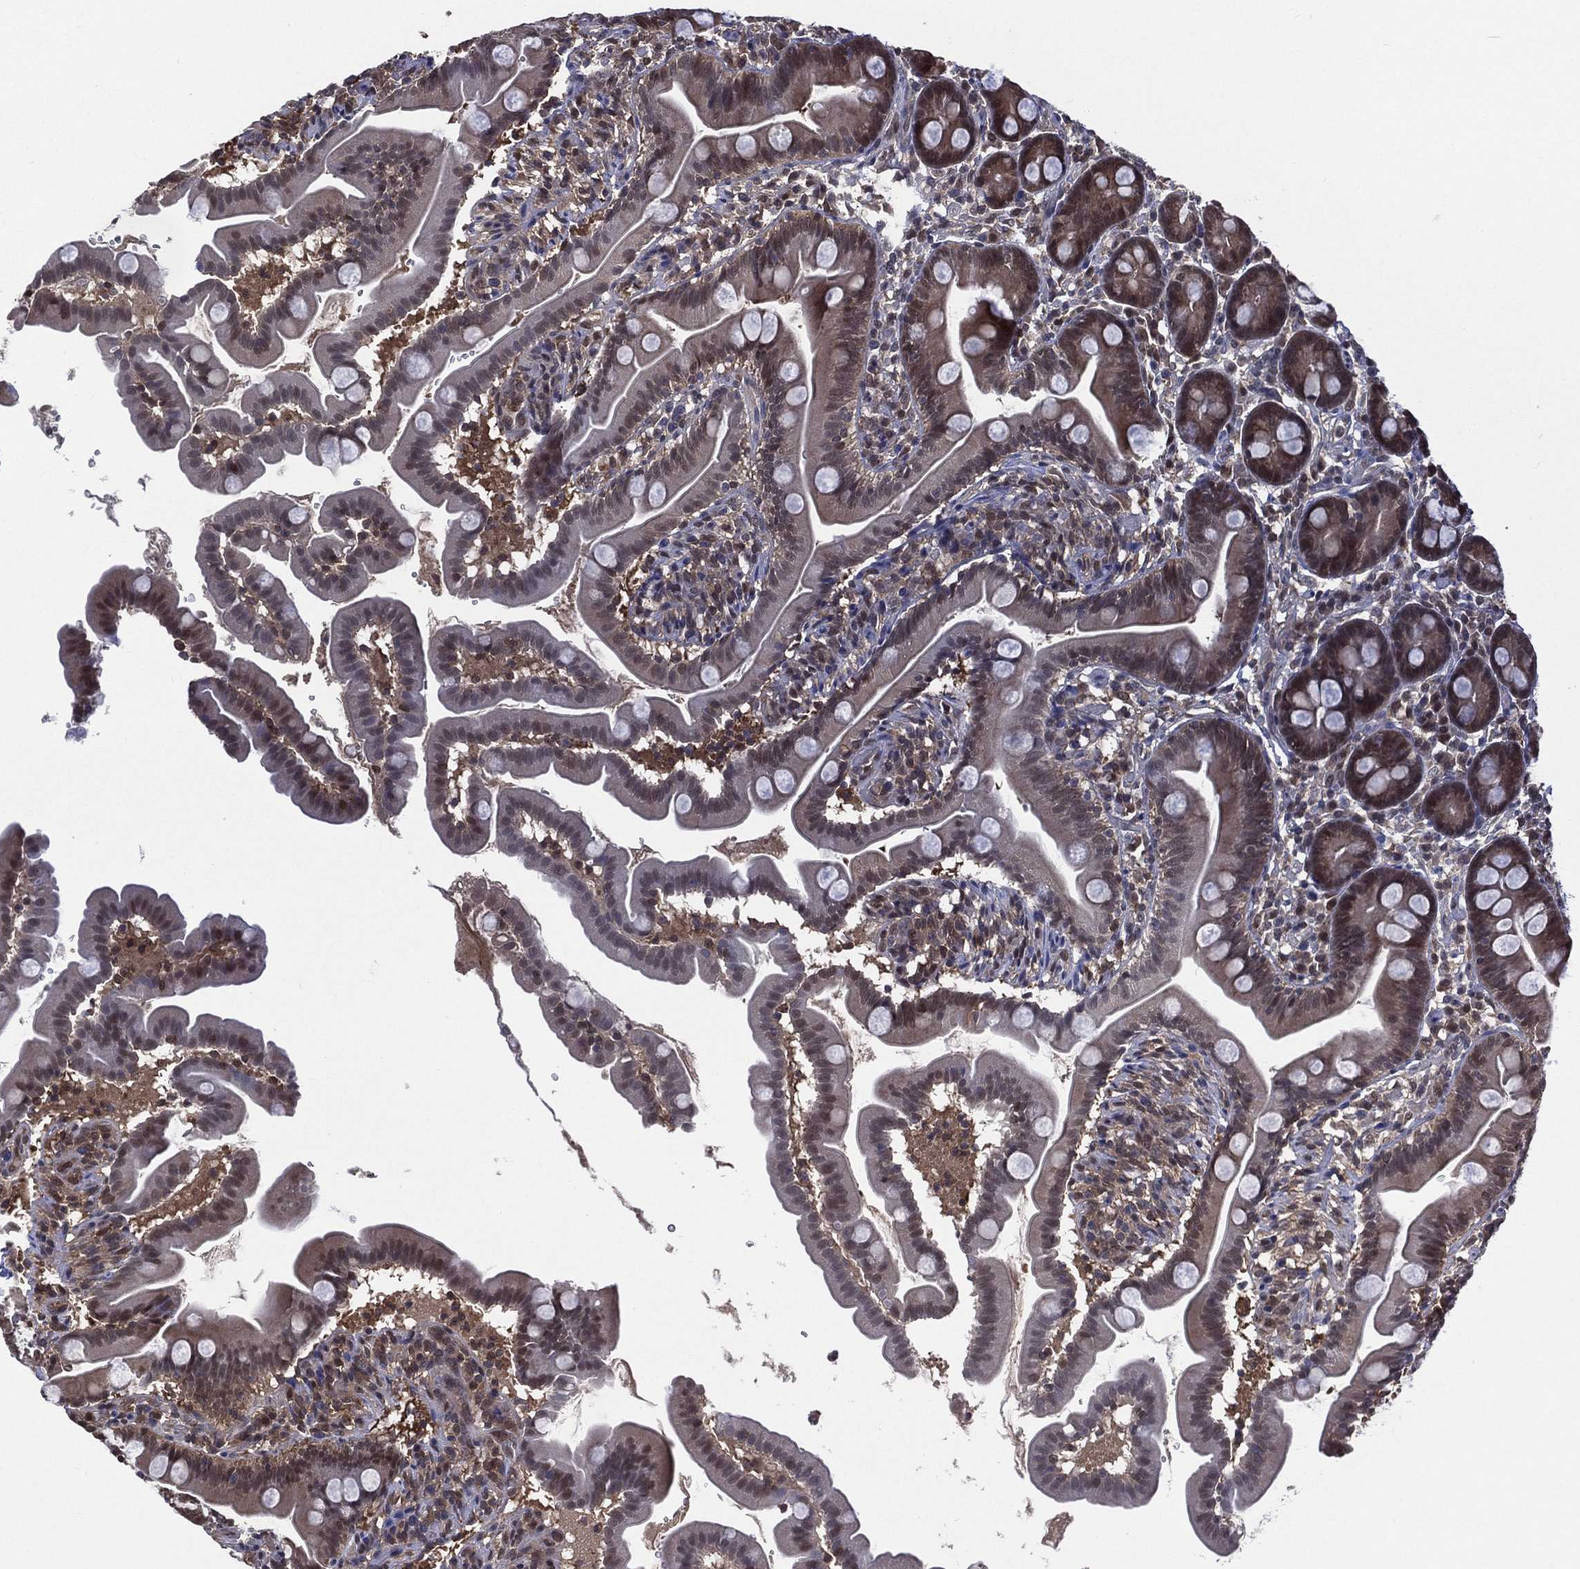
{"staining": {"intensity": "weak", "quantity": "<25%", "location": "cytoplasmic/membranous"}, "tissue": "small intestine", "cell_type": "Glandular cells", "image_type": "normal", "snomed": [{"axis": "morphology", "description": "Normal tissue, NOS"}, {"axis": "topography", "description": "Small intestine"}], "caption": "An immunohistochemistry photomicrograph of benign small intestine is shown. There is no staining in glandular cells of small intestine.", "gene": "MTAP", "patient": {"sex": "female", "age": 44}}